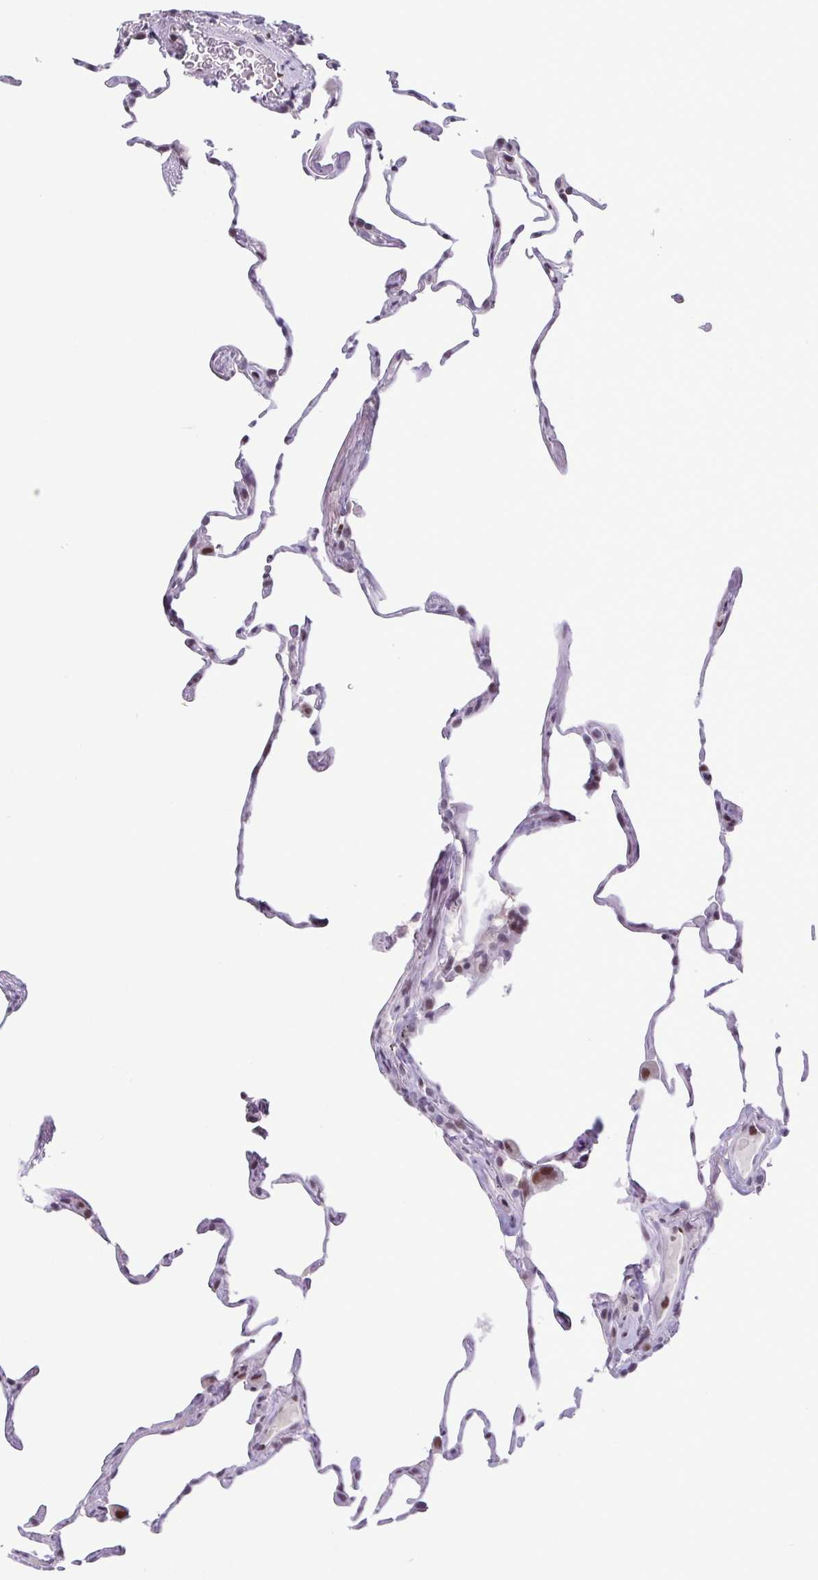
{"staining": {"intensity": "negative", "quantity": "none", "location": "none"}, "tissue": "lung", "cell_type": "Alveolar cells", "image_type": "normal", "snomed": [{"axis": "morphology", "description": "Normal tissue, NOS"}, {"axis": "topography", "description": "Lung"}], "caption": "High magnification brightfield microscopy of unremarkable lung stained with DAB (brown) and counterstained with hematoxylin (blue): alveolar cells show no significant expression.", "gene": "IRF1", "patient": {"sex": "female", "age": 57}}